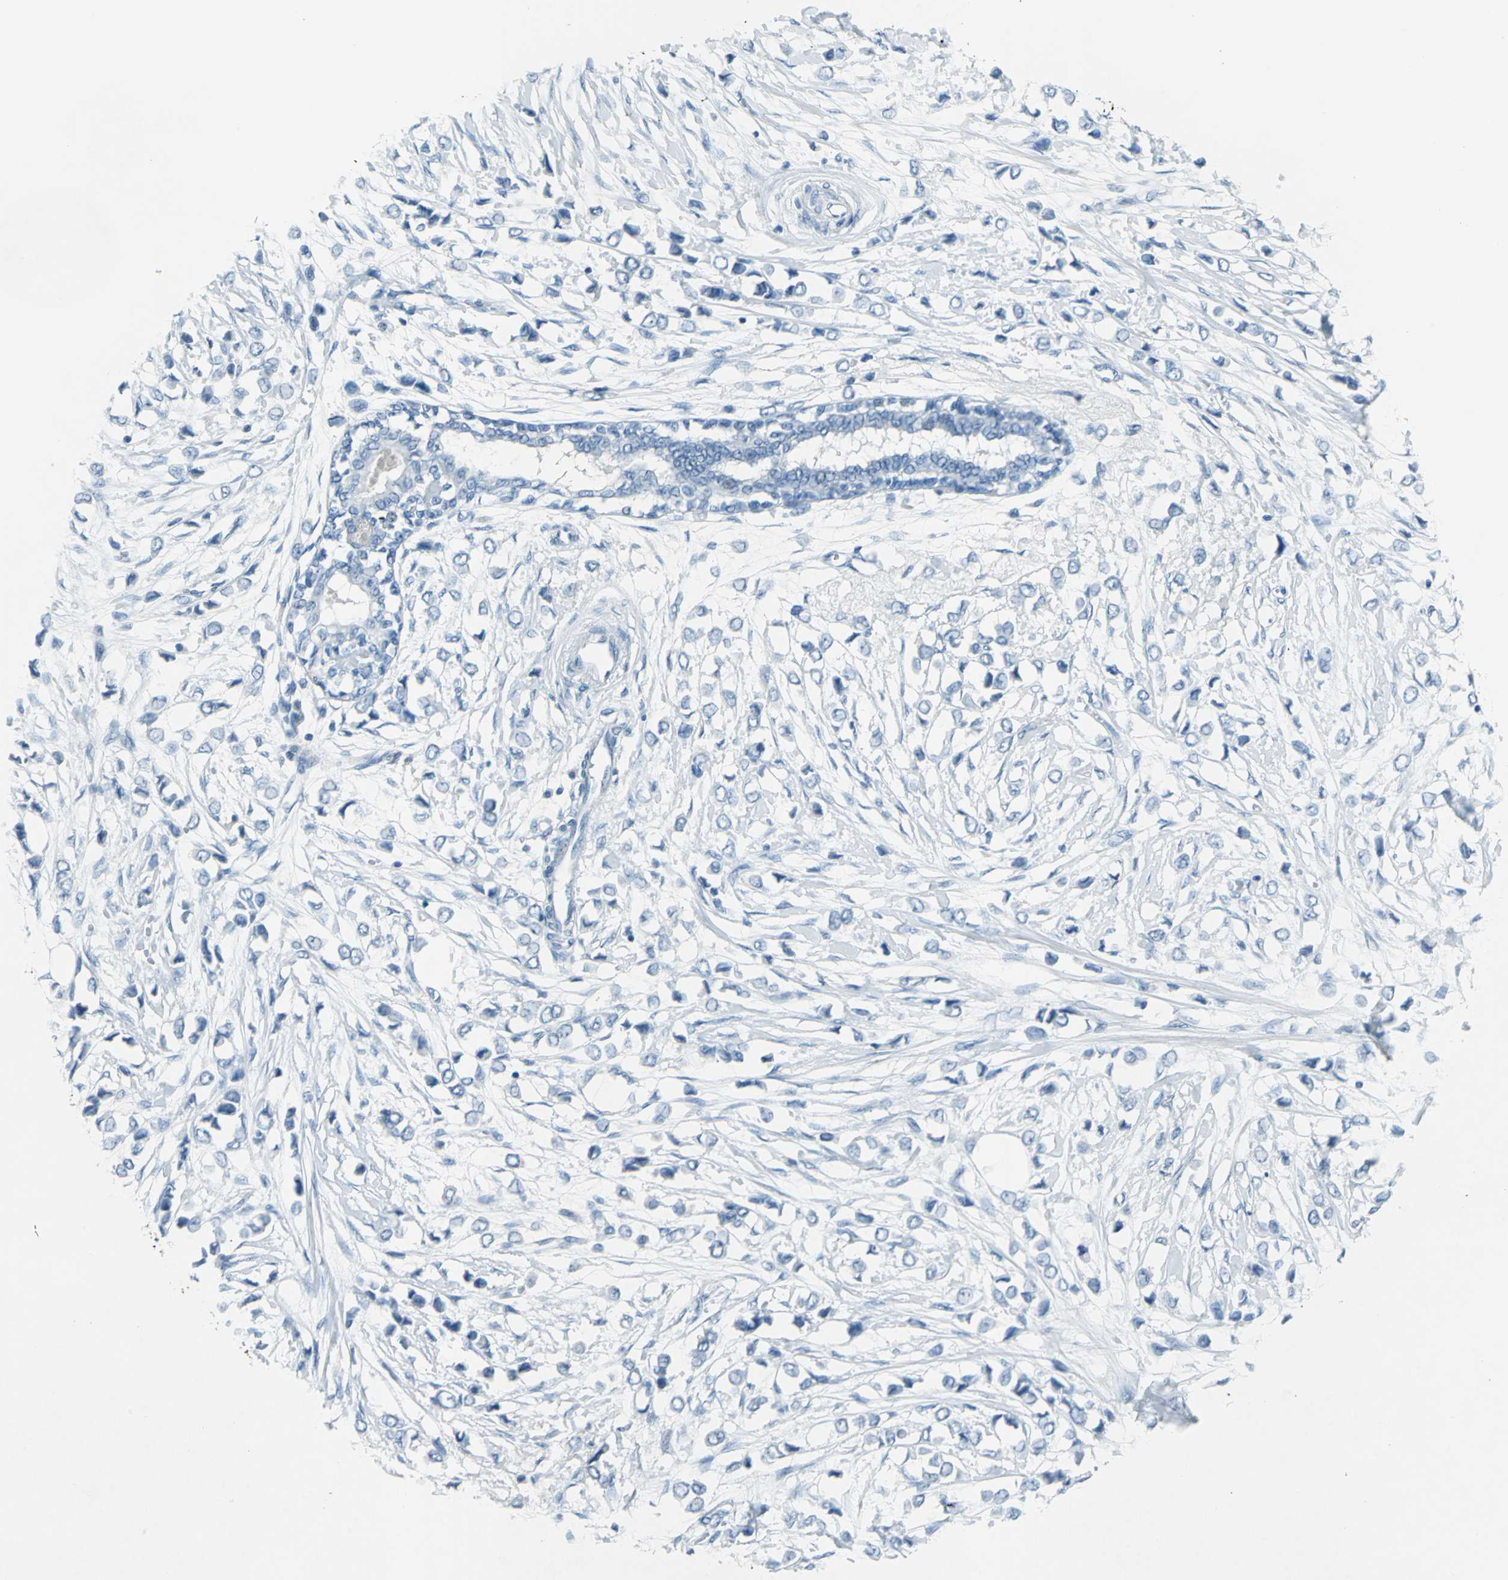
{"staining": {"intensity": "negative", "quantity": "none", "location": "none"}, "tissue": "breast cancer", "cell_type": "Tumor cells", "image_type": "cancer", "snomed": [{"axis": "morphology", "description": "Lobular carcinoma"}, {"axis": "topography", "description": "Breast"}], "caption": "Immunohistochemical staining of breast cancer reveals no significant positivity in tumor cells. The staining is performed using DAB brown chromogen with nuclei counter-stained in using hematoxylin.", "gene": "DNAI2", "patient": {"sex": "female", "age": 51}}